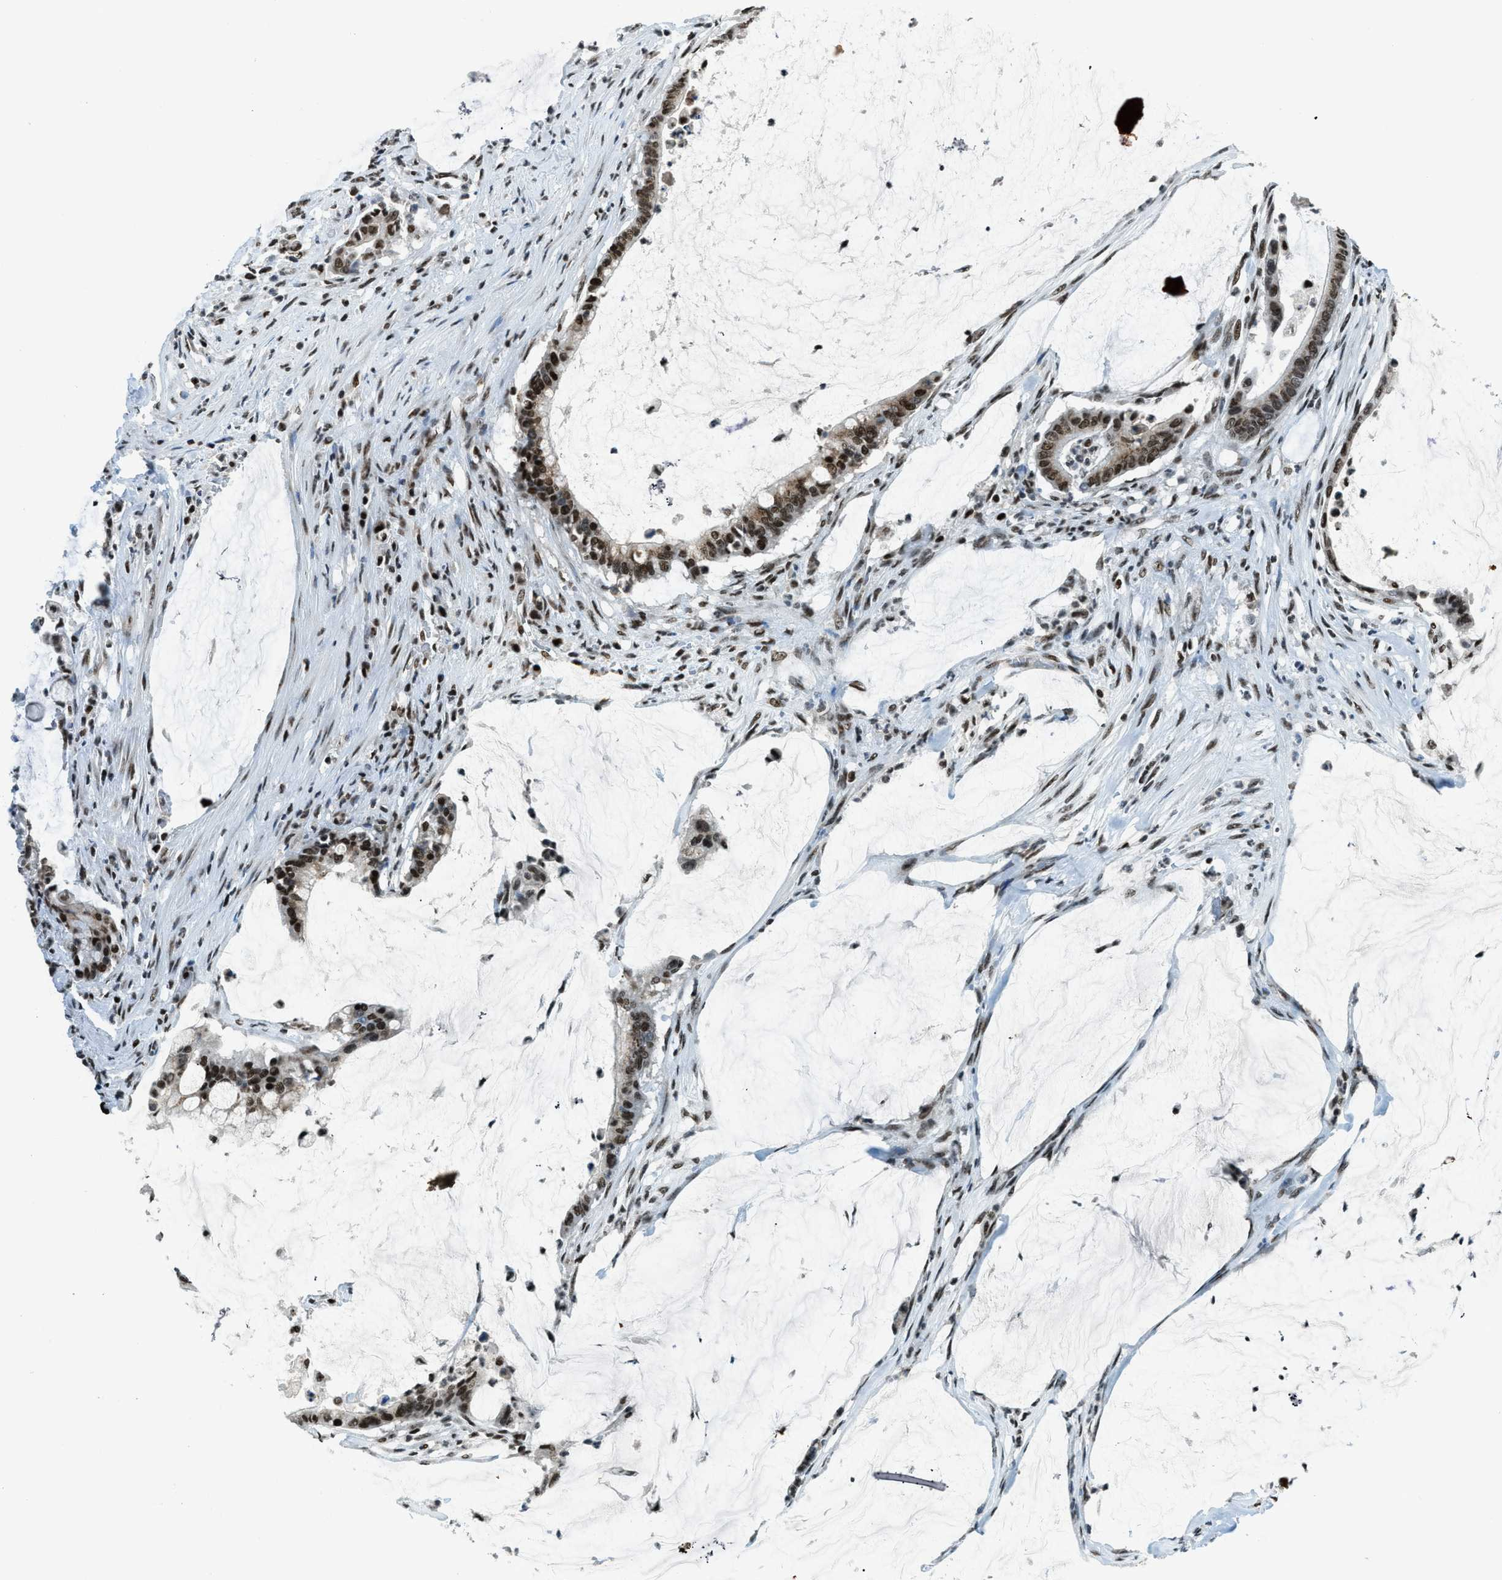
{"staining": {"intensity": "strong", "quantity": ">75%", "location": "nuclear"}, "tissue": "pancreatic cancer", "cell_type": "Tumor cells", "image_type": "cancer", "snomed": [{"axis": "morphology", "description": "Adenocarcinoma, NOS"}, {"axis": "topography", "description": "Pancreas"}], "caption": "DAB immunohistochemical staining of pancreatic adenocarcinoma shows strong nuclear protein positivity in about >75% of tumor cells.", "gene": "RAD51B", "patient": {"sex": "male", "age": 41}}